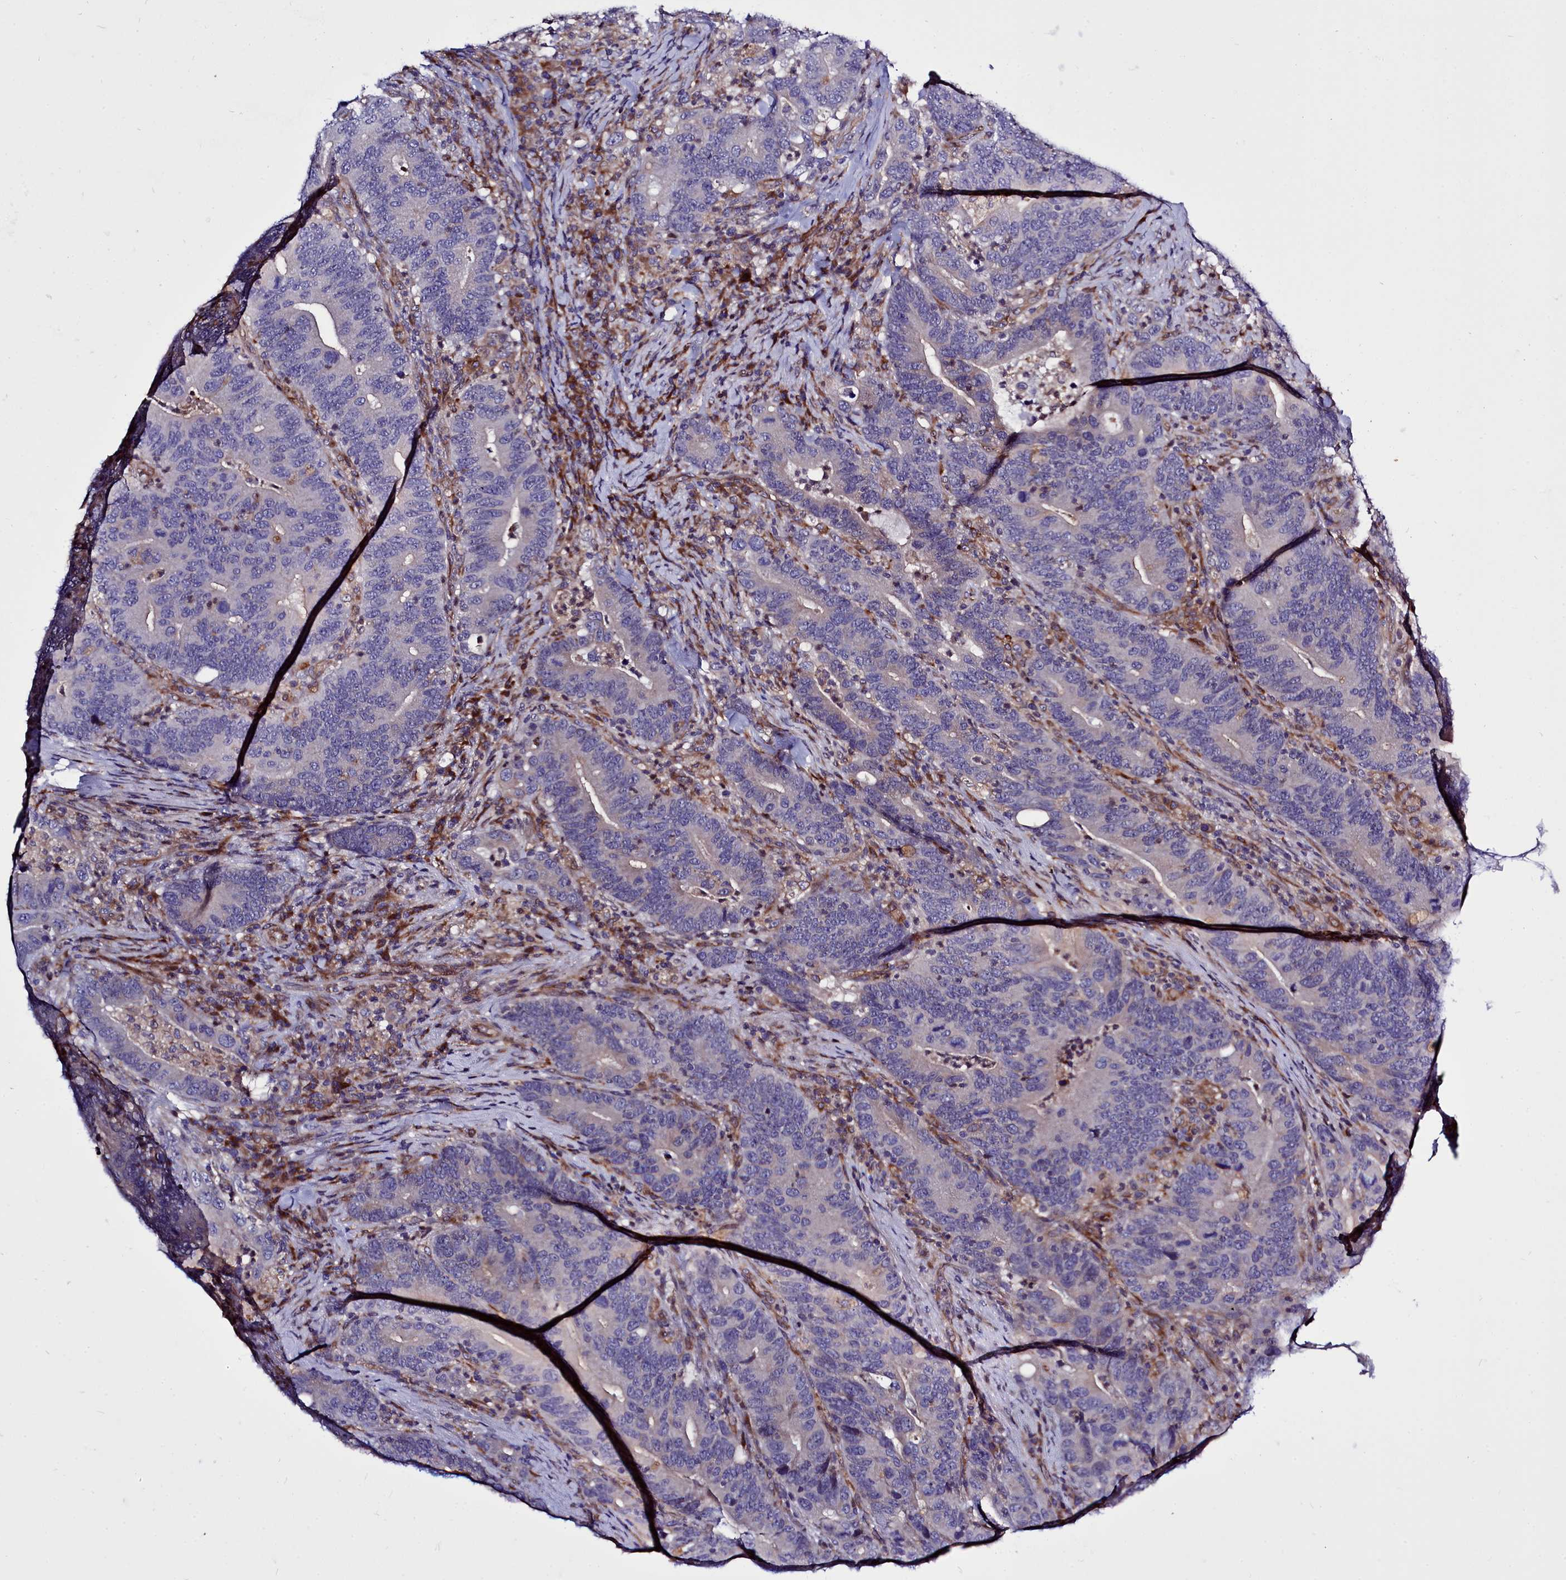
{"staining": {"intensity": "negative", "quantity": "none", "location": "none"}, "tissue": "colorectal cancer", "cell_type": "Tumor cells", "image_type": "cancer", "snomed": [{"axis": "morphology", "description": "Adenocarcinoma, NOS"}, {"axis": "topography", "description": "Colon"}], "caption": "High magnification brightfield microscopy of colorectal adenocarcinoma stained with DAB (3,3'-diaminobenzidine) (brown) and counterstained with hematoxylin (blue): tumor cells show no significant expression. (Stains: DAB (3,3'-diaminobenzidine) immunohistochemistry with hematoxylin counter stain, Microscopy: brightfield microscopy at high magnification).", "gene": "RAPGEF4", "patient": {"sex": "female", "age": 66}}